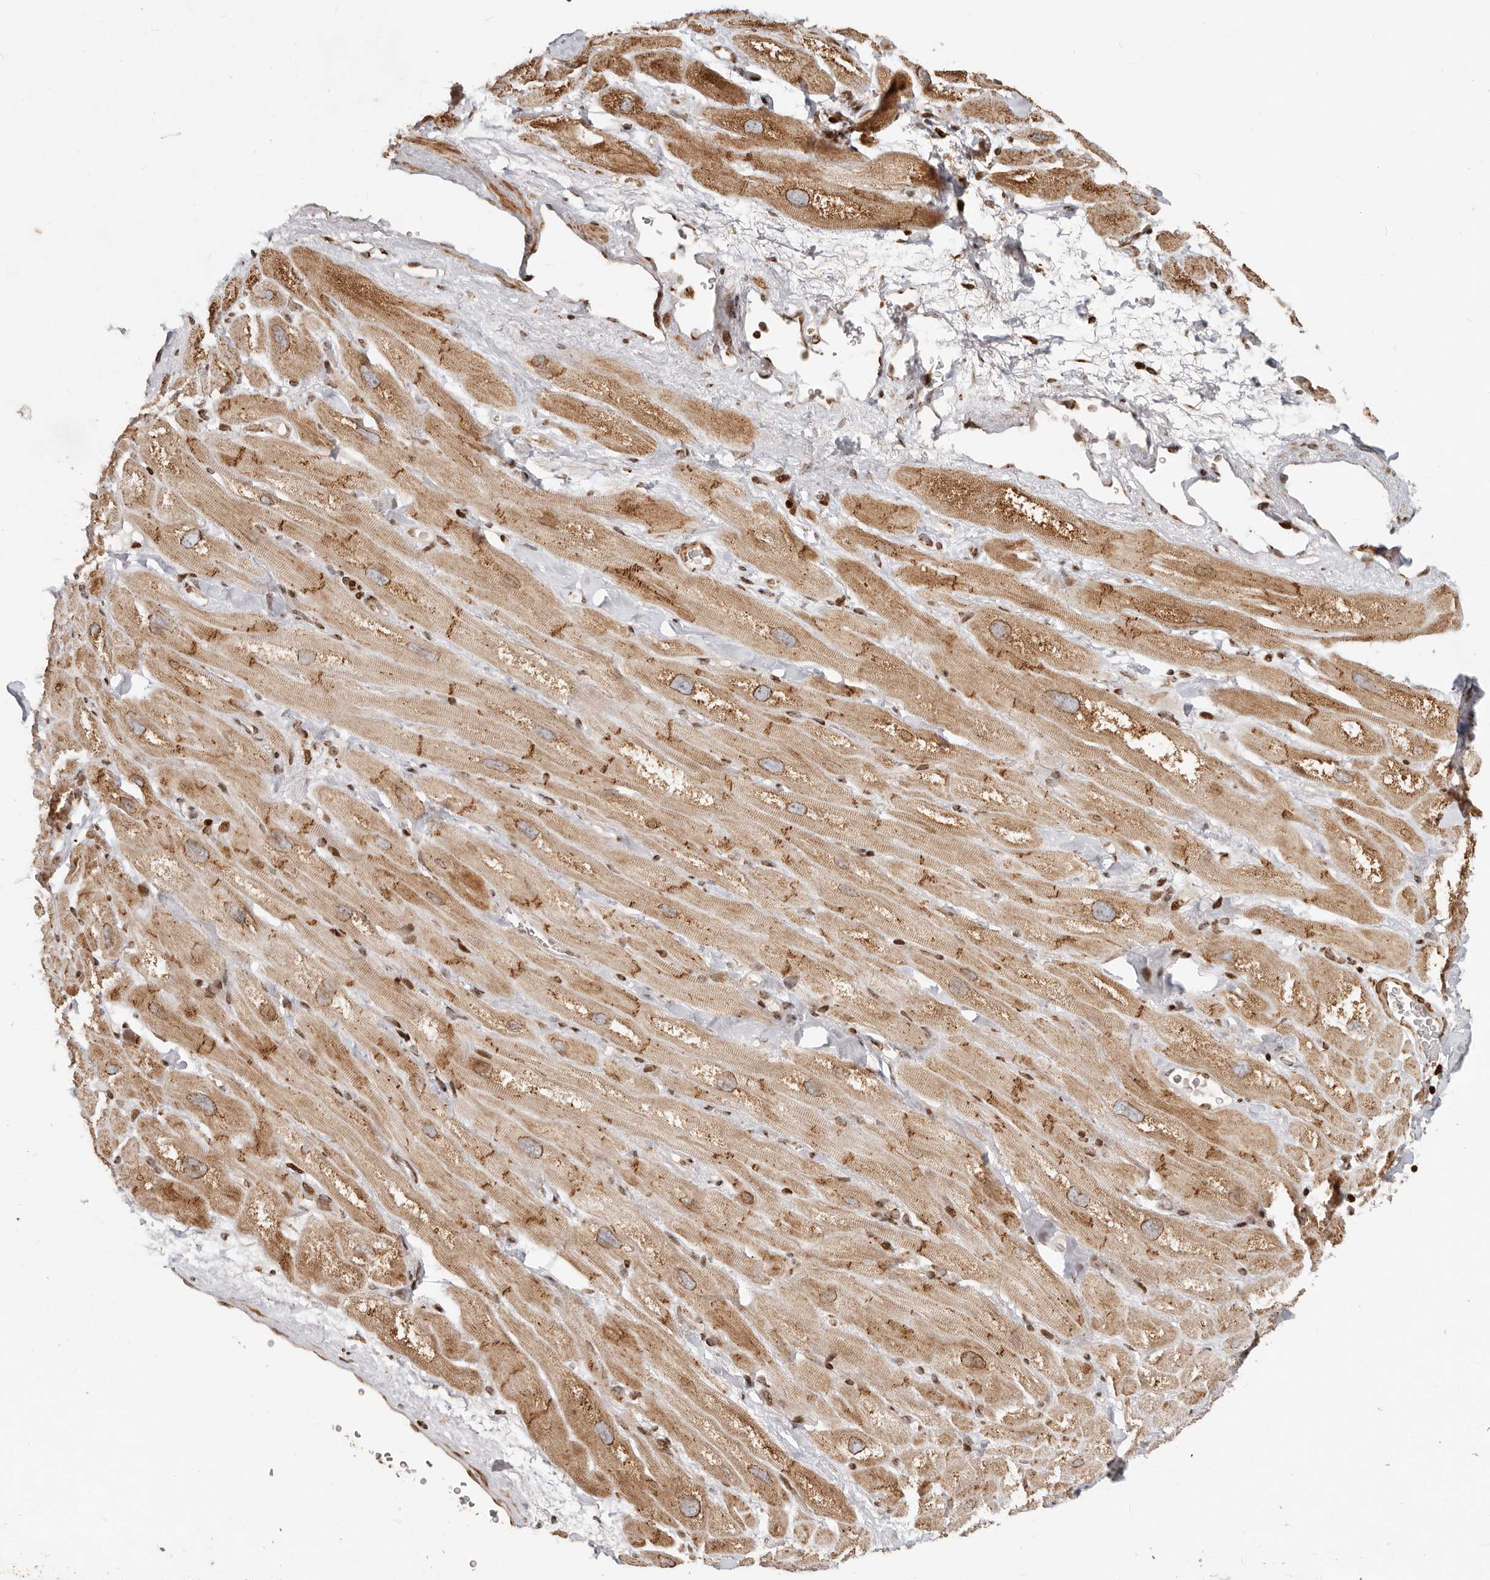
{"staining": {"intensity": "moderate", "quantity": ">75%", "location": "cytoplasmic/membranous"}, "tissue": "heart muscle", "cell_type": "Cardiomyocytes", "image_type": "normal", "snomed": [{"axis": "morphology", "description": "Normal tissue, NOS"}, {"axis": "topography", "description": "Heart"}], "caption": "Heart muscle stained with IHC demonstrates moderate cytoplasmic/membranous positivity in approximately >75% of cardiomyocytes. The staining was performed using DAB (3,3'-diaminobenzidine) to visualize the protein expression in brown, while the nuclei were stained in blue with hematoxylin (Magnification: 20x).", "gene": "TRIM4", "patient": {"sex": "male", "age": 49}}